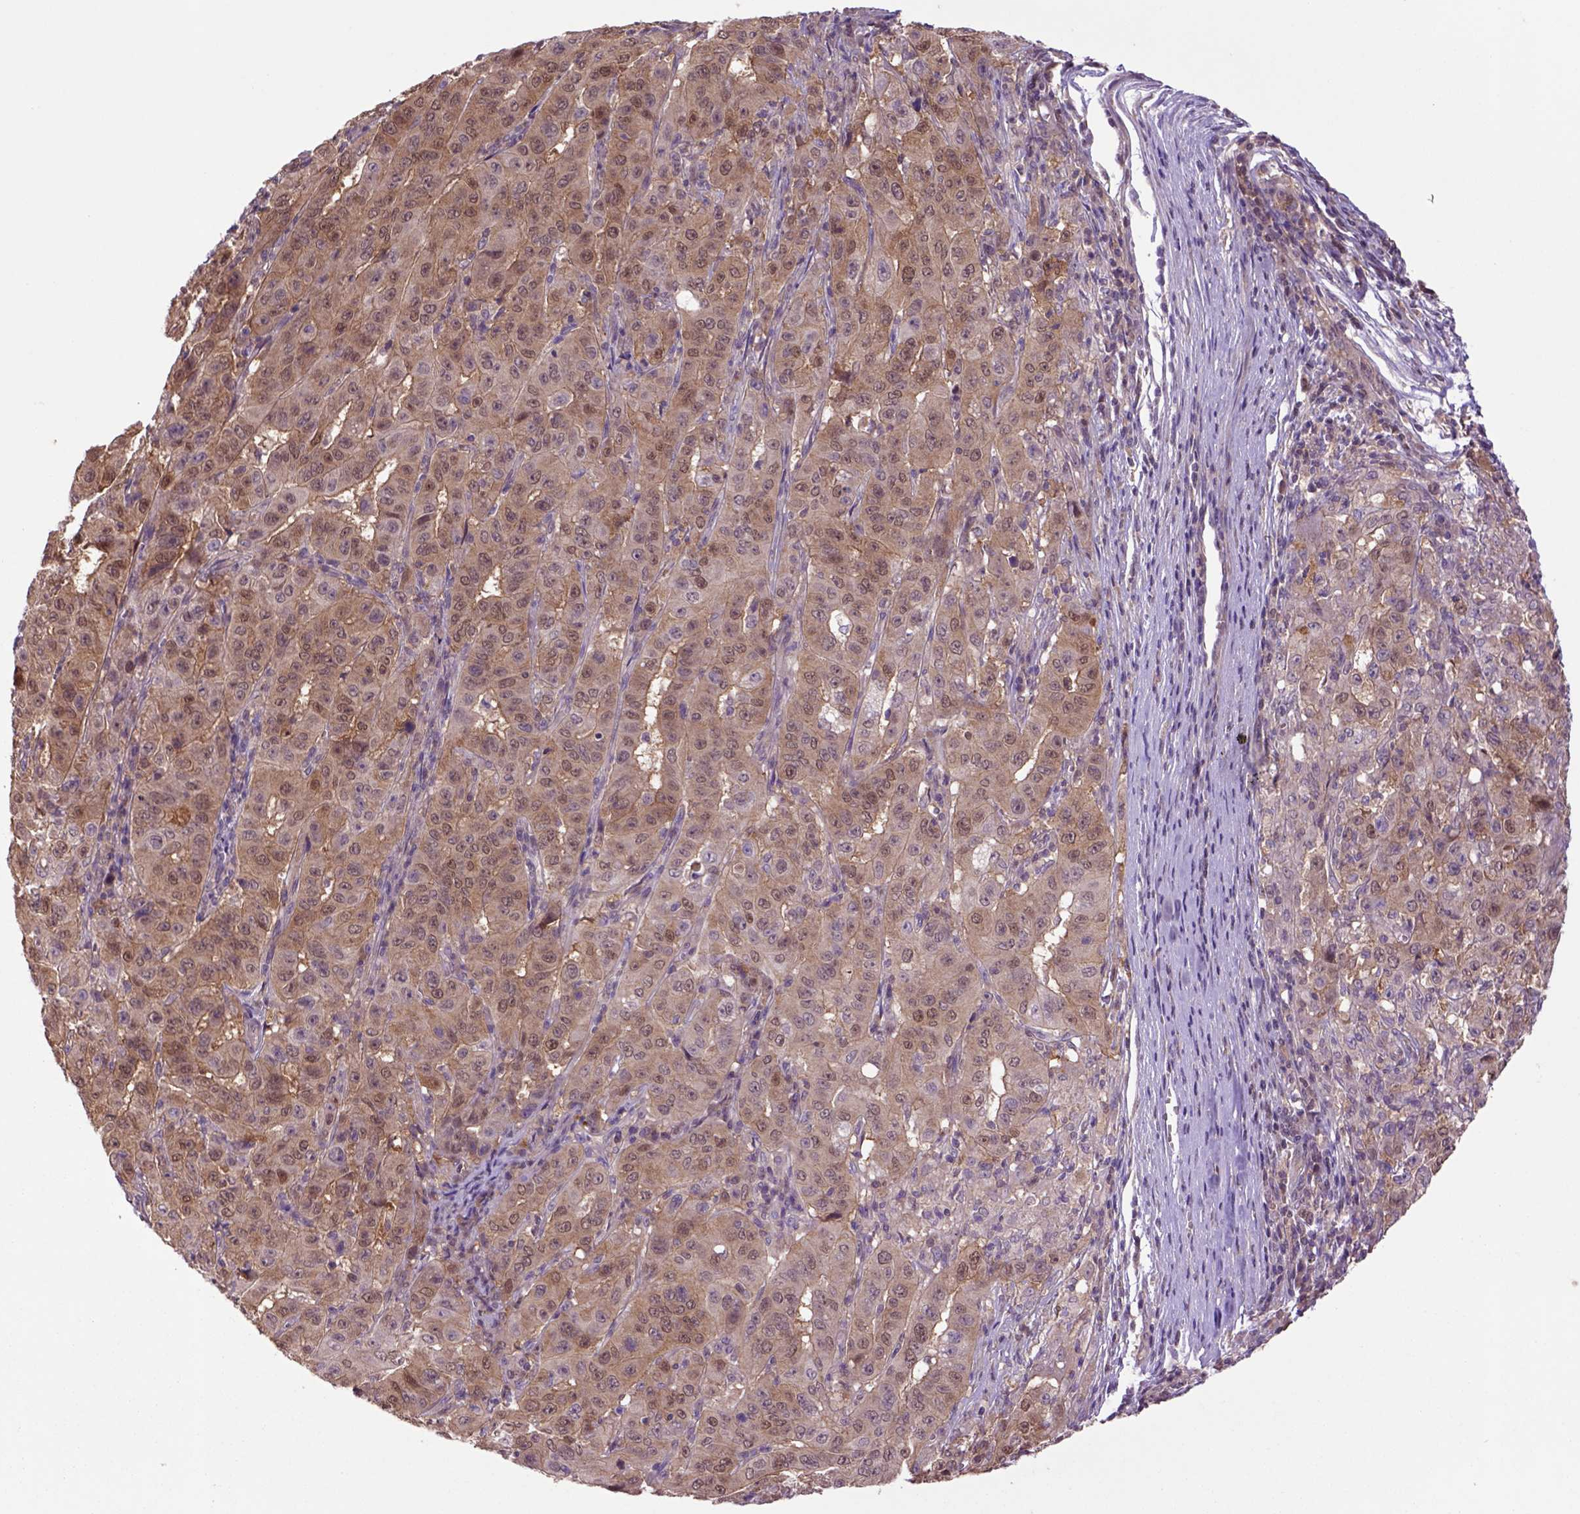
{"staining": {"intensity": "moderate", "quantity": ">75%", "location": "cytoplasmic/membranous,nuclear"}, "tissue": "pancreatic cancer", "cell_type": "Tumor cells", "image_type": "cancer", "snomed": [{"axis": "morphology", "description": "Adenocarcinoma, NOS"}, {"axis": "topography", "description": "Pancreas"}], "caption": "A brown stain shows moderate cytoplasmic/membranous and nuclear positivity of a protein in pancreatic cancer tumor cells.", "gene": "HSPBP1", "patient": {"sex": "male", "age": 63}}